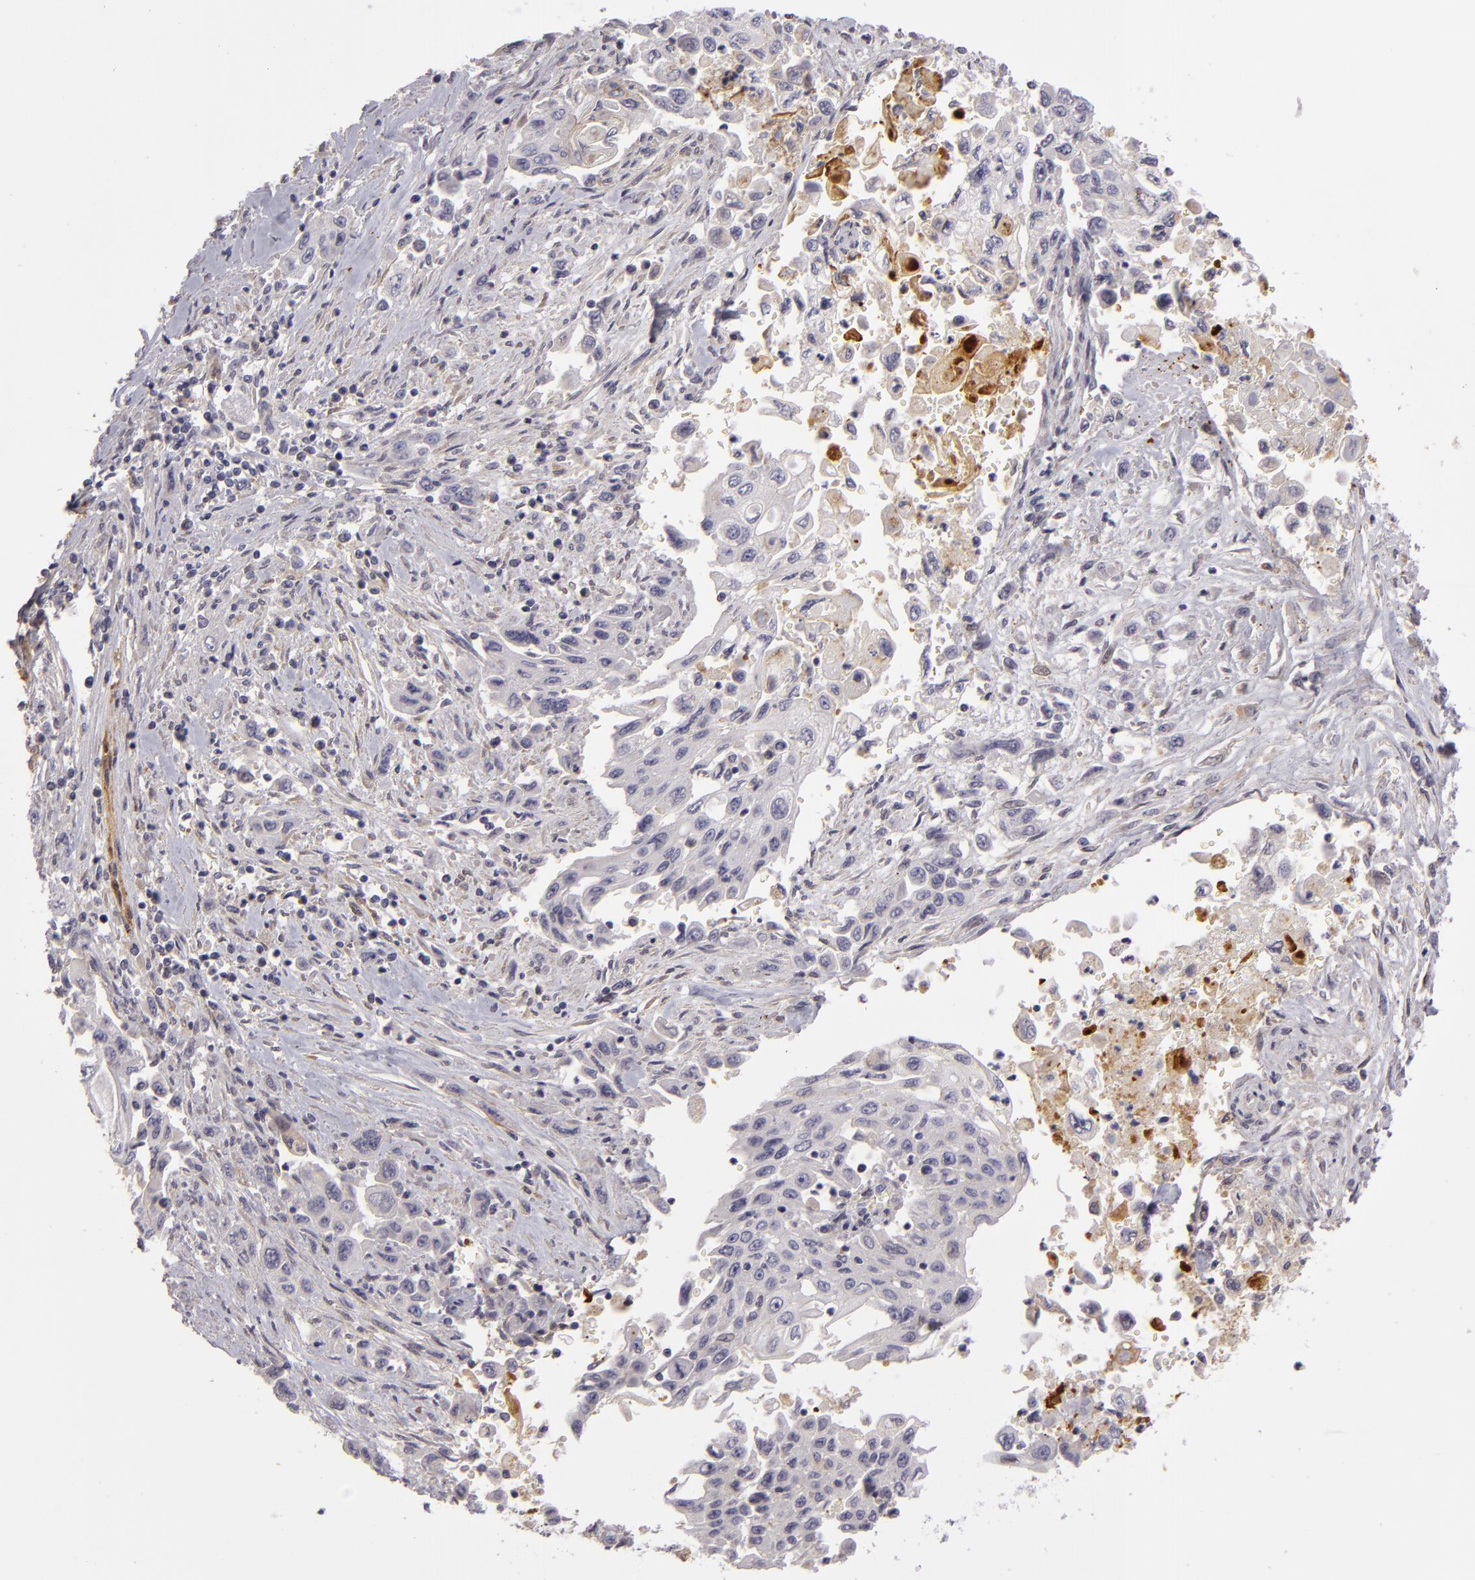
{"staining": {"intensity": "negative", "quantity": "none", "location": "none"}, "tissue": "pancreatic cancer", "cell_type": "Tumor cells", "image_type": "cancer", "snomed": [{"axis": "morphology", "description": "Adenocarcinoma, NOS"}, {"axis": "topography", "description": "Pancreas"}], "caption": "Human pancreatic cancer (adenocarcinoma) stained for a protein using IHC demonstrates no staining in tumor cells.", "gene": "EFS", "patient": {"sex": "male", "age": 70}}